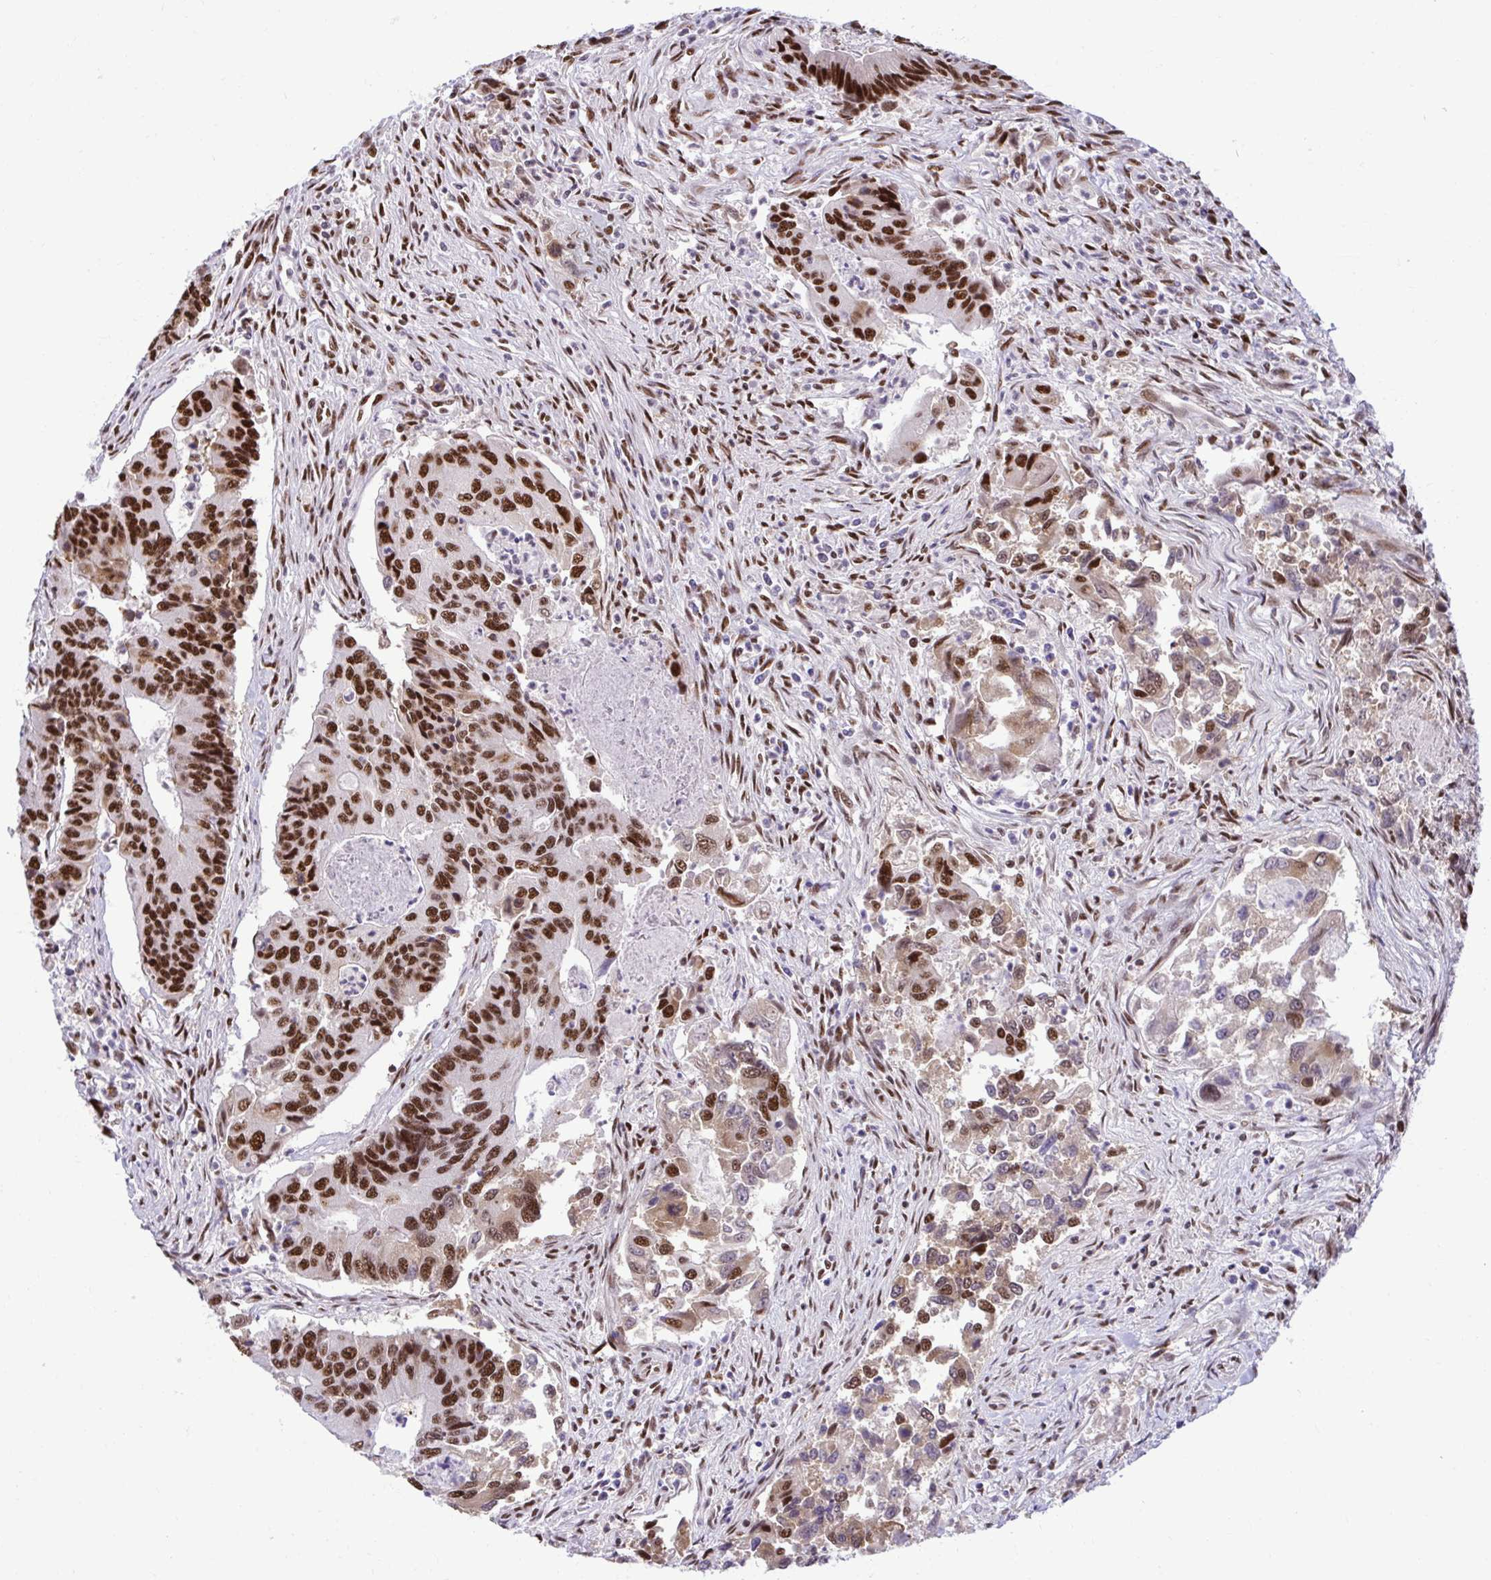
{"staining": {"intensity": "strong", "quantity": "25%-75%", "location": "nuclear"}, "tissue": "colorectal cancer", "cell_type": "Tumor cells", "image_type": "cancer", "snomed": [{"axis": "morphology", "description": "Adenocarcinoma, NOS"}, {"axis": "topography", "description": "Colon"}], "caption": "Tumor cells reveal strong nuclear expression in approximately 25%-75% of cells in colorectal adenocarcinoma.", "gene": "PRPF19", "patient": {"sex": "female", "age": 67}}